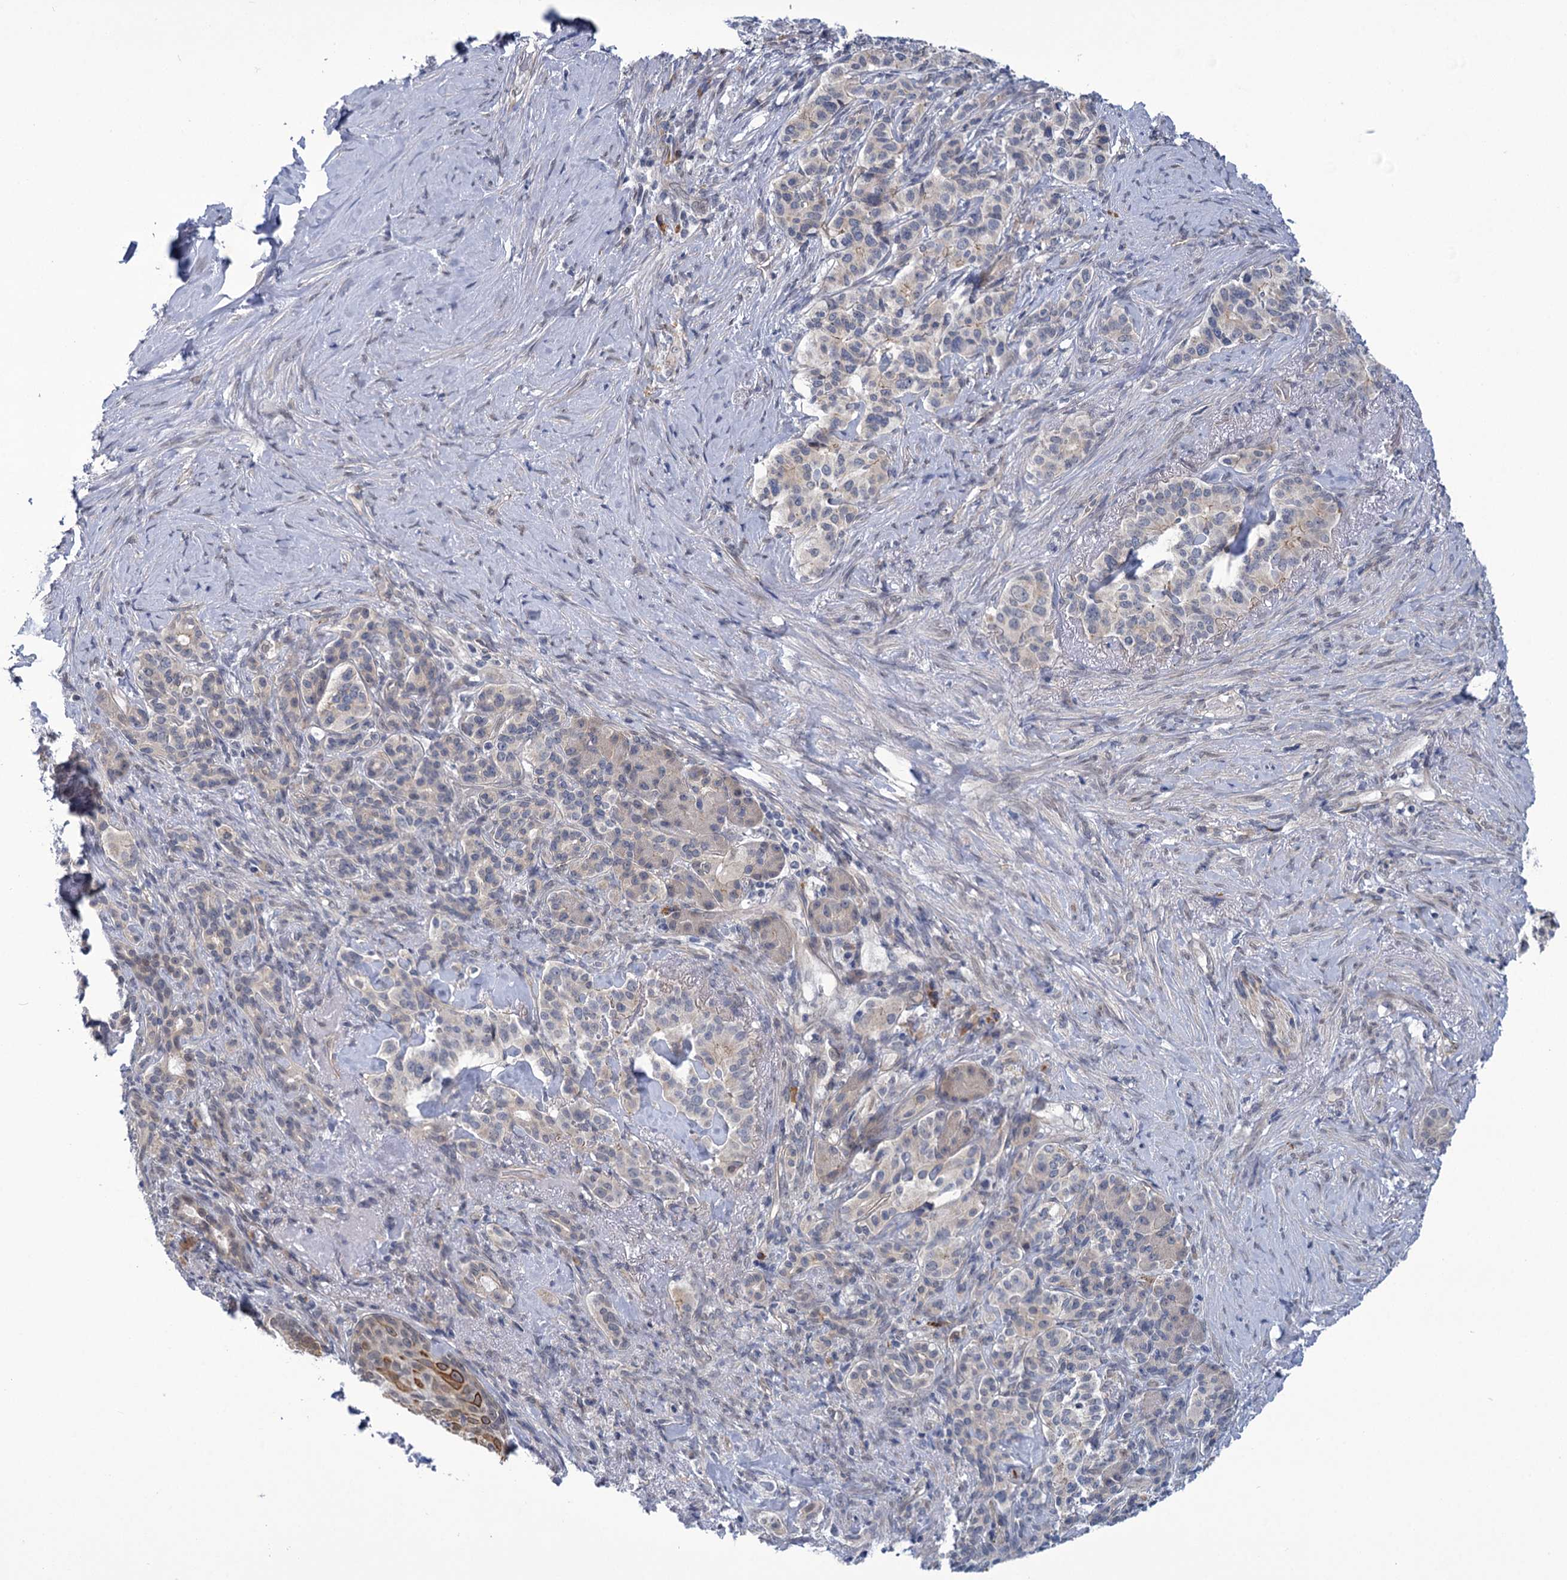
{"staining": {"intensity": "weak", "quantity": "<25%", "location": "cytoplasmic/membranous"}, "tissue": "pancreatic cancer", "cell_type": "Tumor cells", "image_type": "cancer", "snomed": [{"axis": "morphology", "description": "Adenocarcinoma, NOS"}, {"axis": "topography", "description": "Pancreas"}], "caption": "Immunohistochemistry of human pancreatic cancer (adenocarcinoma) shows no expression in tumor cells.", "gene": "MBLAC2", "patient": {"sex": "female", "age": 74}}